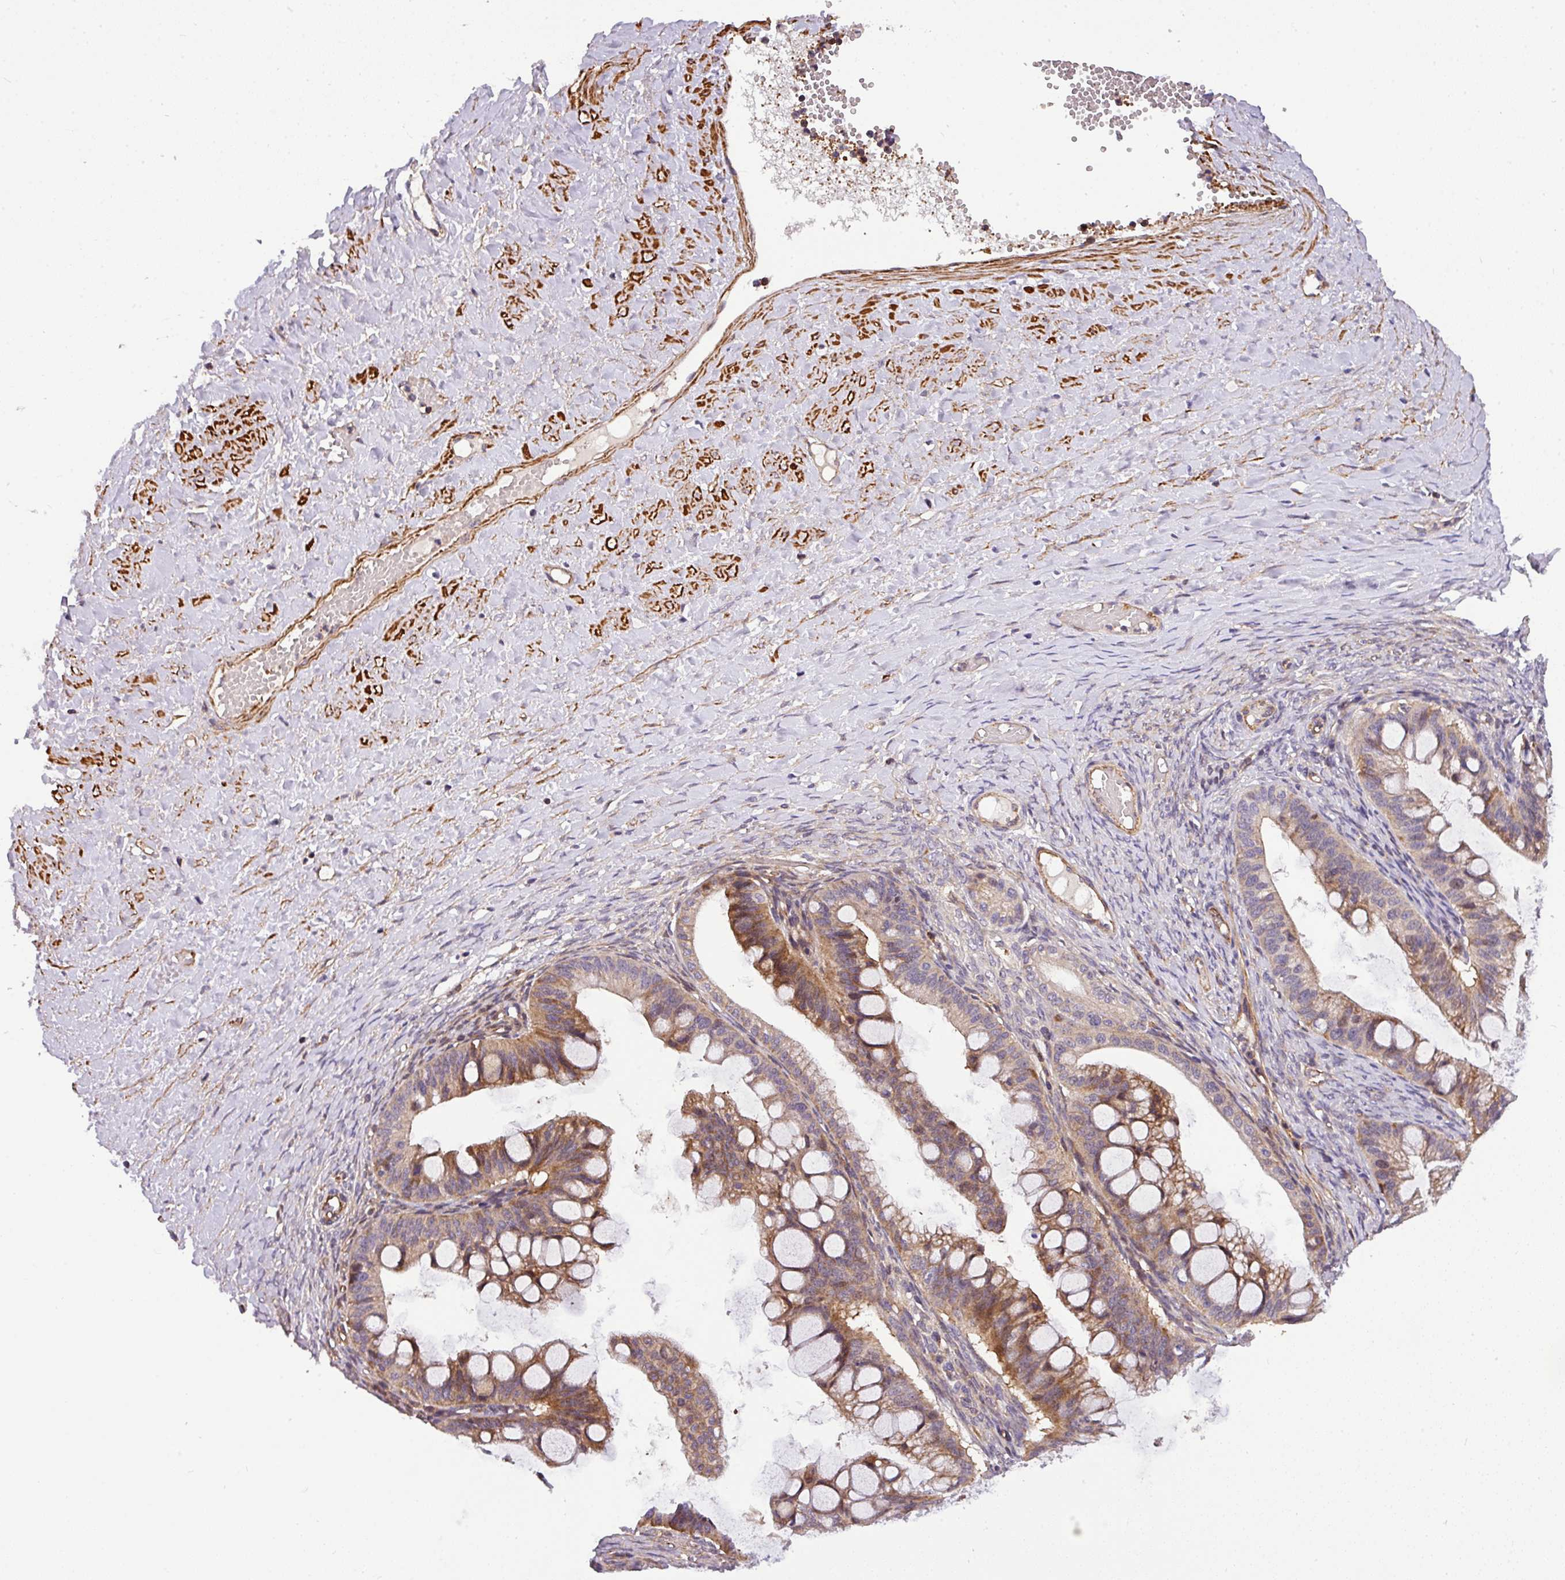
{"staining": {"intensity": "moderate", "quantity": ">75%", "location": "cytoplasmic/membranous"}, "tissue": "ovarian cancer", "cell_type": "Tumor cells", "image_type": "cancer", "snomed": [{"axis": "morphology", "description": "Cystadenocarcinoma, mucinous, NOS"}, {"axis": "topography", "description": "Ovary"}], "caption": "Ovarian cancer (mucinous cystadenocarcinoma) tissue exhibits moderate cytoplasmic/membranous positivity in approximately >75% of tumor cells", "gene": "CASS4", "patient": {"sex": "female", "age": 73}}